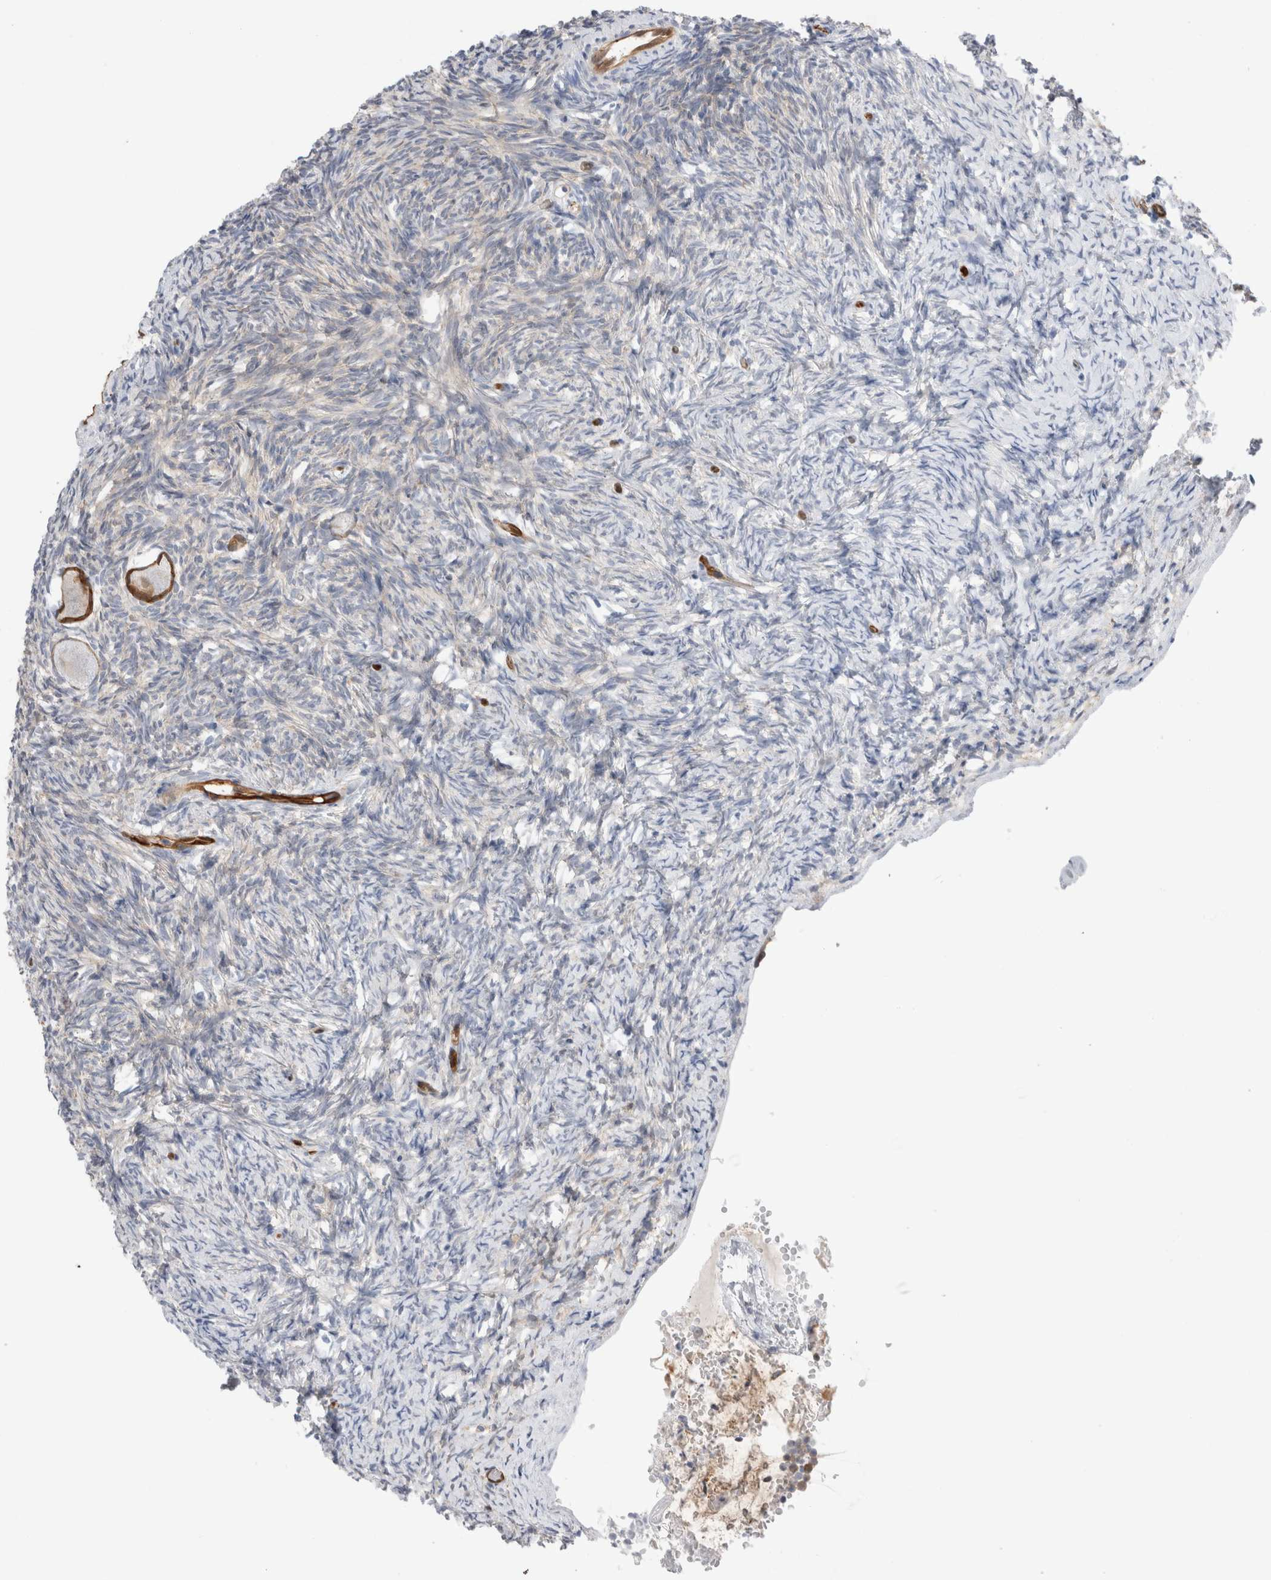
{"staining": {"intensity": "moderate", "quantity": ">75%", "location": "cytoplasmic/membranous,nuclear"}, "tissue": "ovary", "cell_type": "Follicle cells", "image_type": "normal", "snomed": [{"axis": "morphology", "description": "Normal tissue, NOS"}, {"axis": "topography", "description": "Ovary"}], "caption": "An immunohistochemistry micrograph of unremarkable tissue is shown. Protein staining in brown shows moderate cytoplasmic/membranous,nuclear positivity in ovary within follicle cells. The staining was performed using DAB (3,3'-diaminobenzidine) to visualize the protein expression in brown, while the nuclei were stained in blue with hematoxylin (Magnification: 20x).", "gene": "NAPEPLD", "patient": {"sex": "female", "age": 34}}